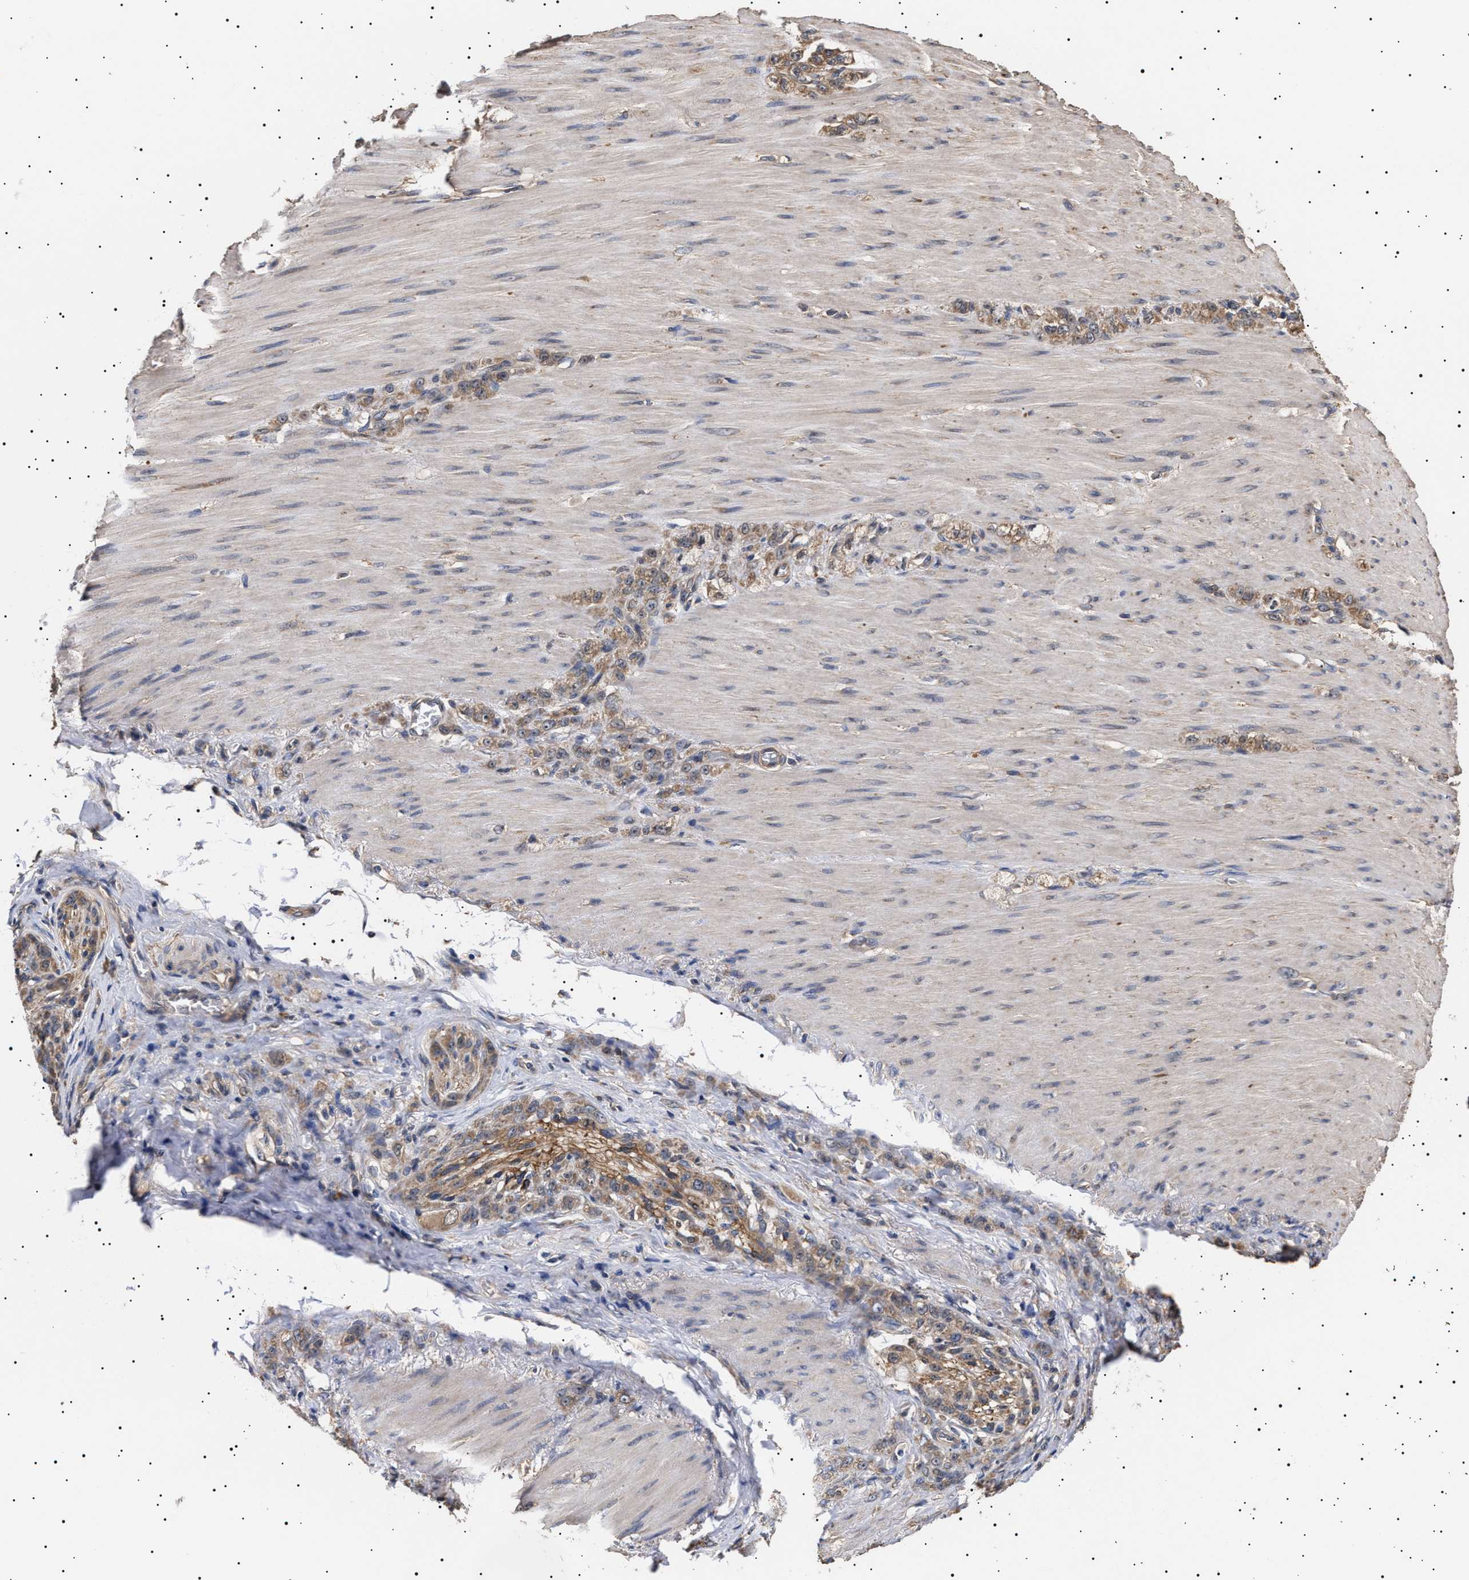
{"staining": {"intensity": "moderate", "quantity": ">75%", "location": "cytoplasmic/membranous"}, "tissue": "stomach cancer", "cell_type": "Tumor cells", "image_type": "cancer", "snomed": [{"axis": "morphology", "description": "Normal tissue, NOS"}, {"axis": "morphology", "description": "Adenocarcinoma, NOS"}, {"axis": "topography", "description": "Stomach"}], "caption": "The image reveals staining of stomach cancer, revealing moderate cytoplasmic/membranous protein staining (brown color) within tumor cells.", "gene": "KRBA1", "patient": {"sex": "male", "age": 82}}